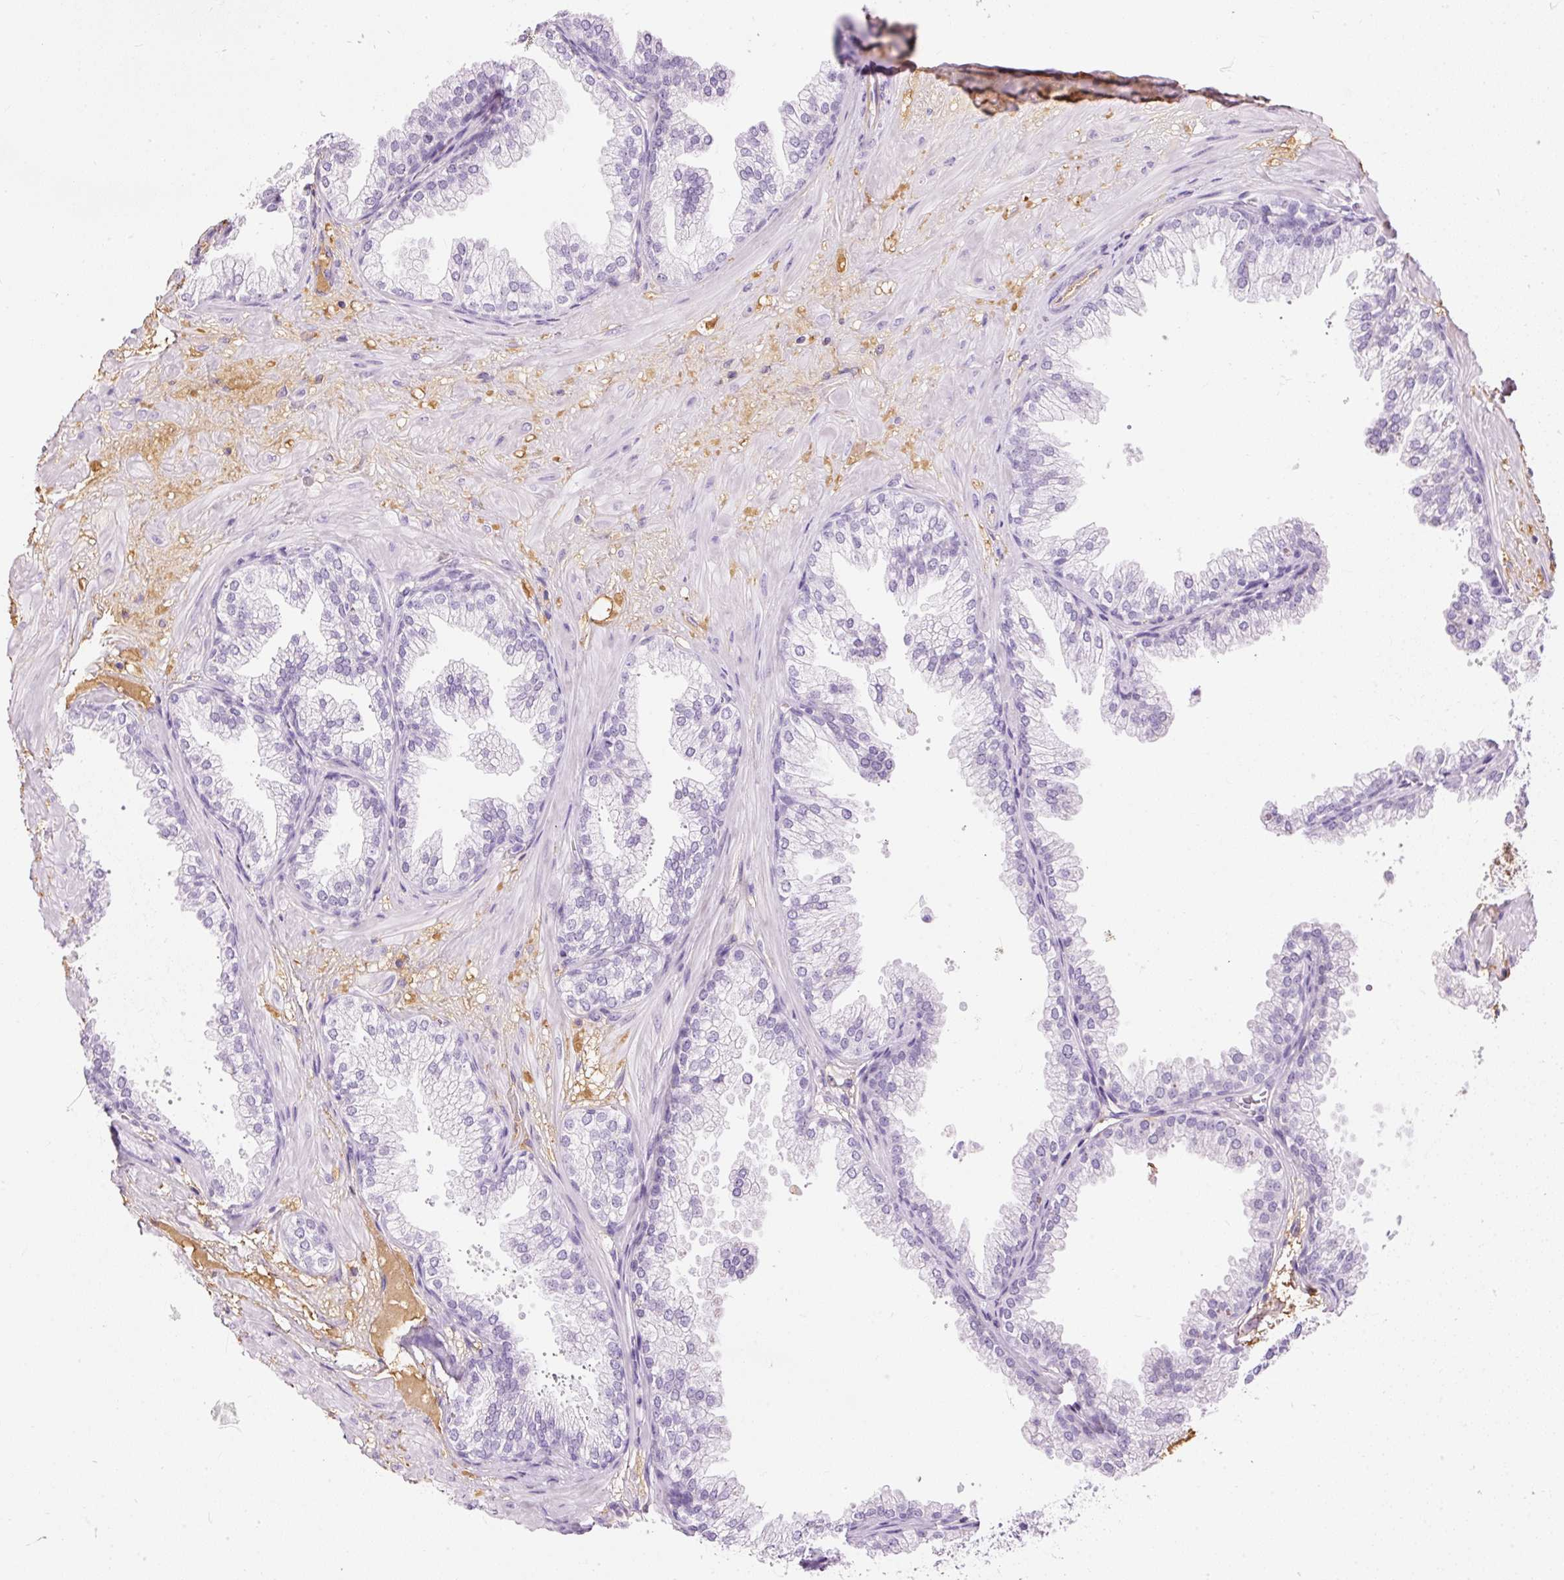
{"staining": {"intensity": "negative", "quantity": "none", "location": "none"}, "tissue": "prostate", "cell_type": "Glandular cells", "image_type": "normal", "snomed": [{"axis": "morphology", "description": "Normal tissue, NOS"}, {"axis": "topography", "description": "Prostate"}], "caption": "A histopathology image of human prostate is negative for staining in glandular cells. Brightfield microscopy of immunohistochemistry (IHC) stained with DAB (3,3'-diaminobenzidine) (brown) and hematoxylin (blue), captured at high magnification.", "gene": "PRPF38B", "patient": {"sex": "male", "age": 37}}